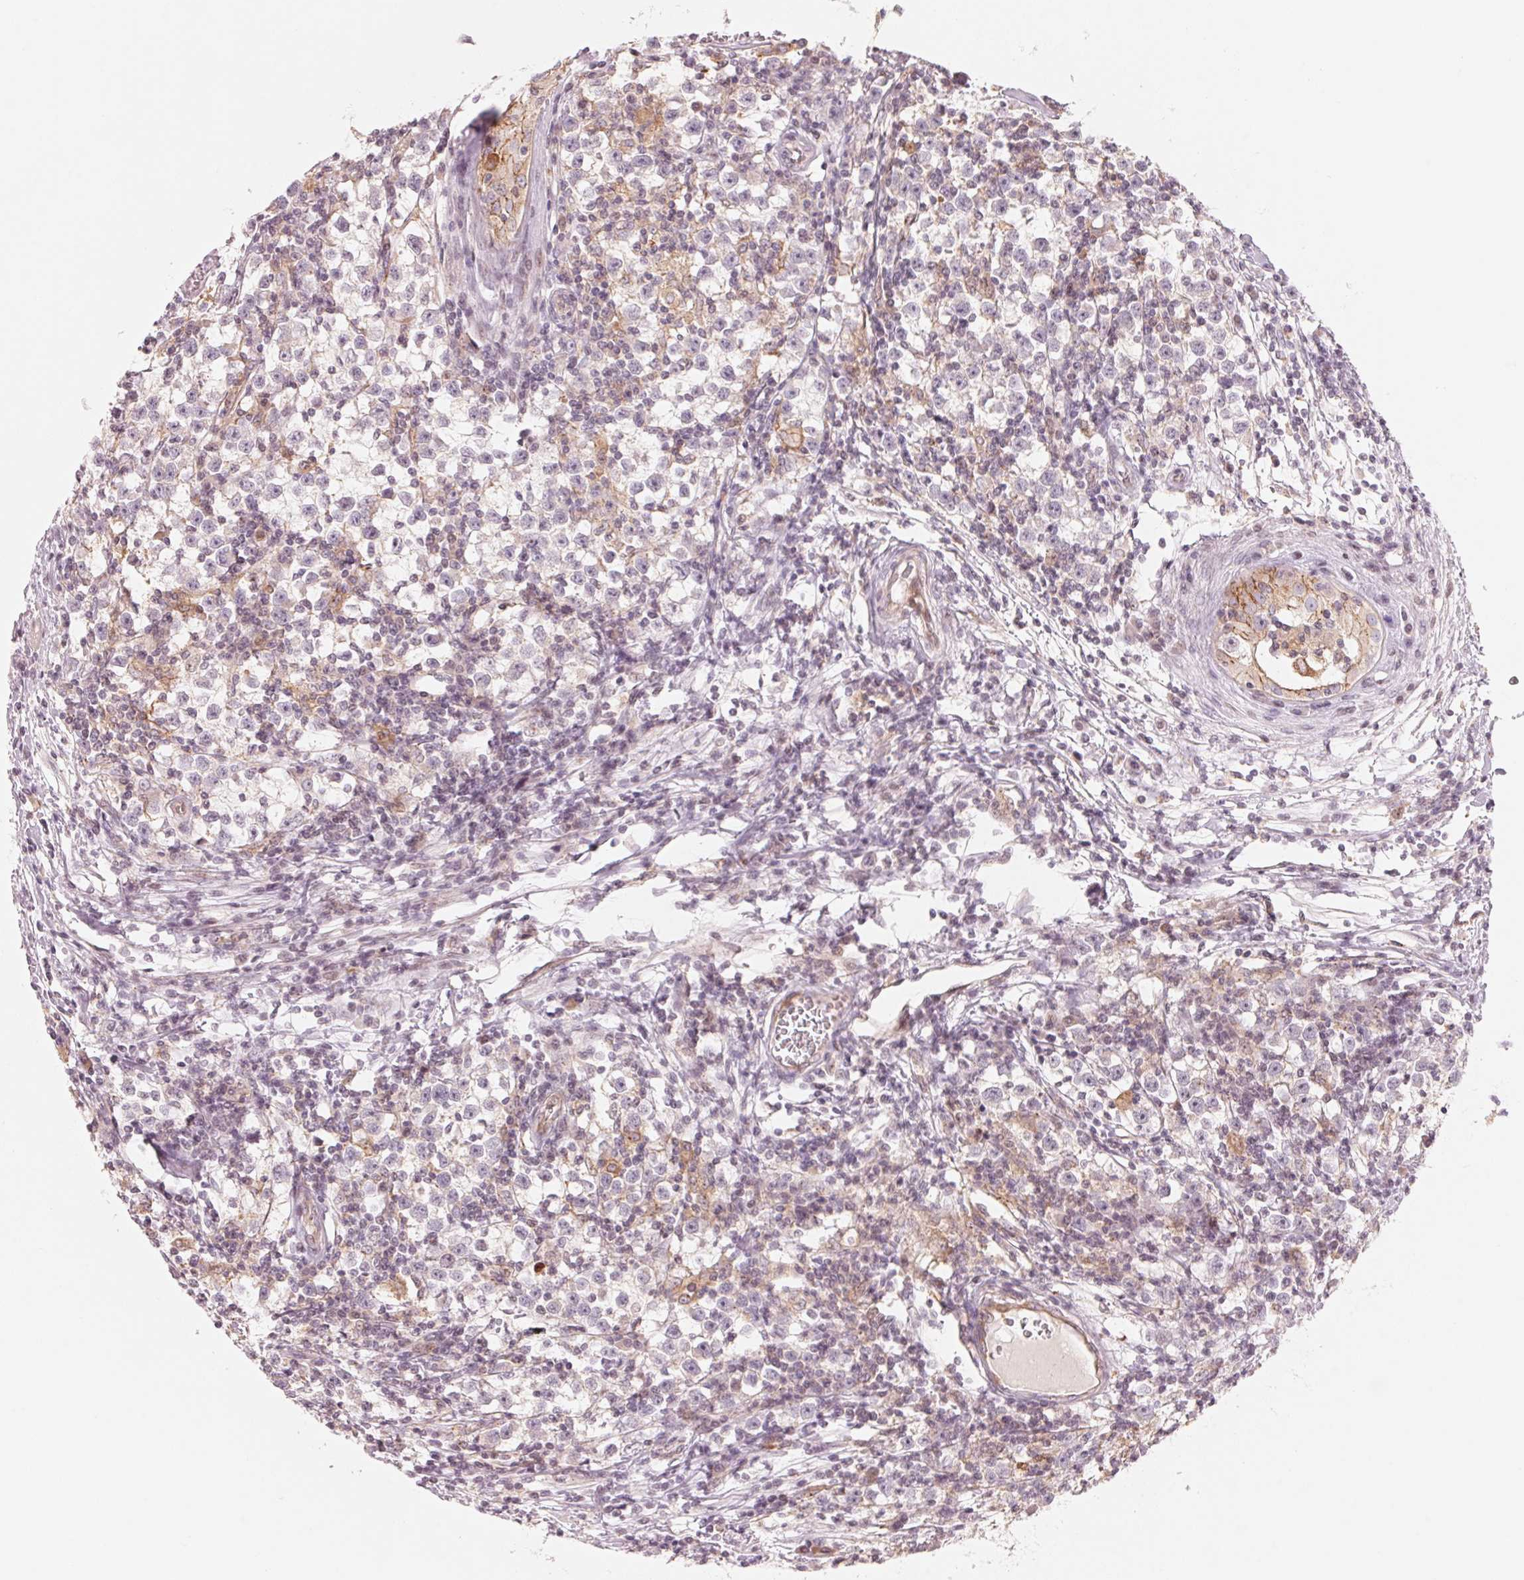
{"staining": {"intensity": "negative", "quantity": "none", "location": "none"}, "tissue": "testis cancer", "cell_type": "Tumor cells", "image_type": "cancer", "snomed": [{"axis": "morphology", "description": "Seminoma, NOS"}, {"axis": "topography", "description": "Testis"}], "caption": "IHC of testis cancer displays no staining in tumor cells.", "gene": "SLC17A4", "patient": {"sex": "male", "age": 31}}